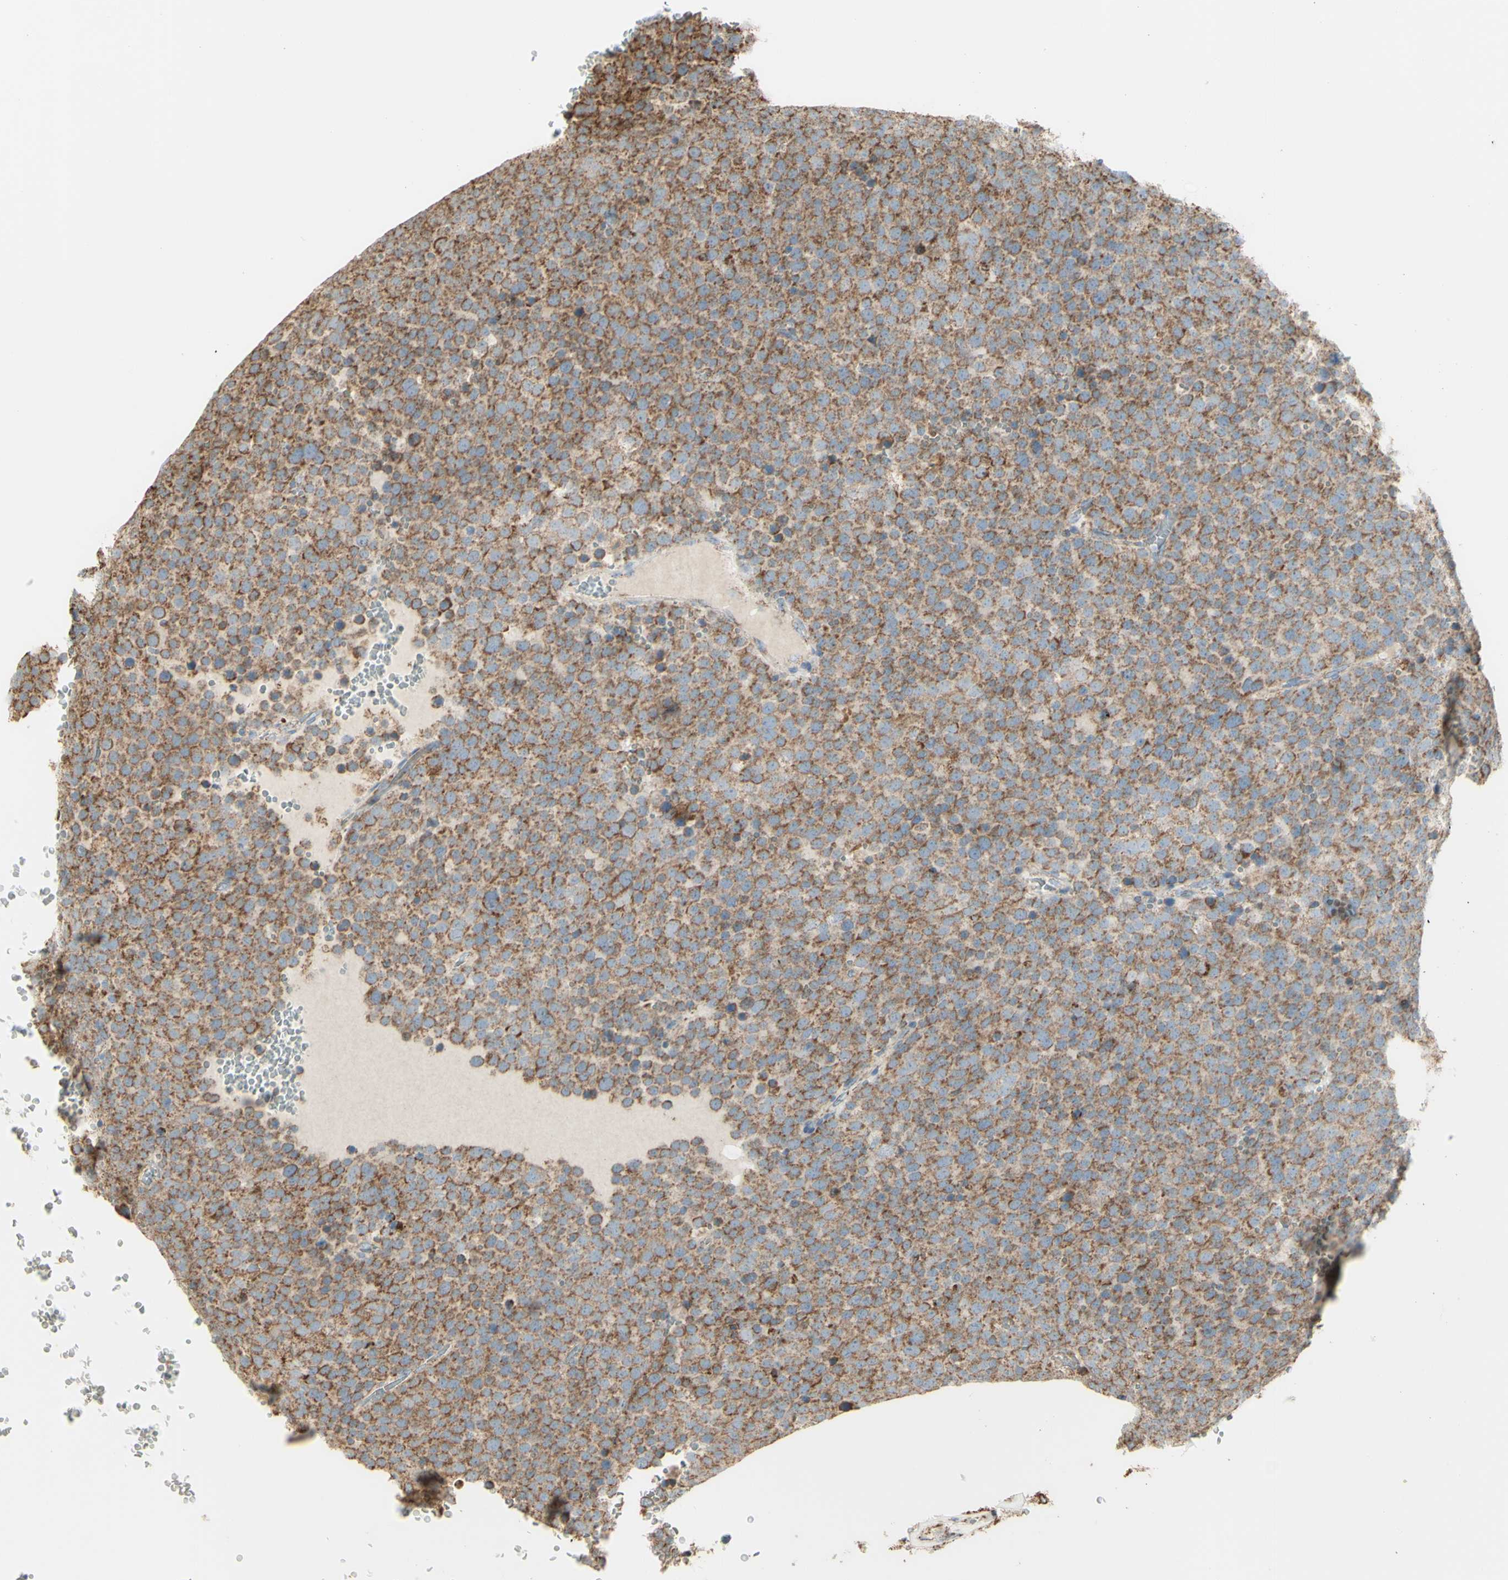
{"staining": {"intensity": "moderate", "quantity": ">75%", "location": "cytoplasmic/membranous"}, "tissue": "testis cancer", "cell_type": "Tumor cells", "image_type": "cancer", "snomed": [{"axis": "morphology", "description": "Seminoma, NOS"}, {"axis": "topography", "description": "Testis"}], "caption": "About >75% of tumor cells in human testis cancer display moderate cytoplasmic/membranous protein expression as visualized by brown immunohistochemical staining.", "gene": "LETM1", "patient": {"sex": "male", "age": 71}}